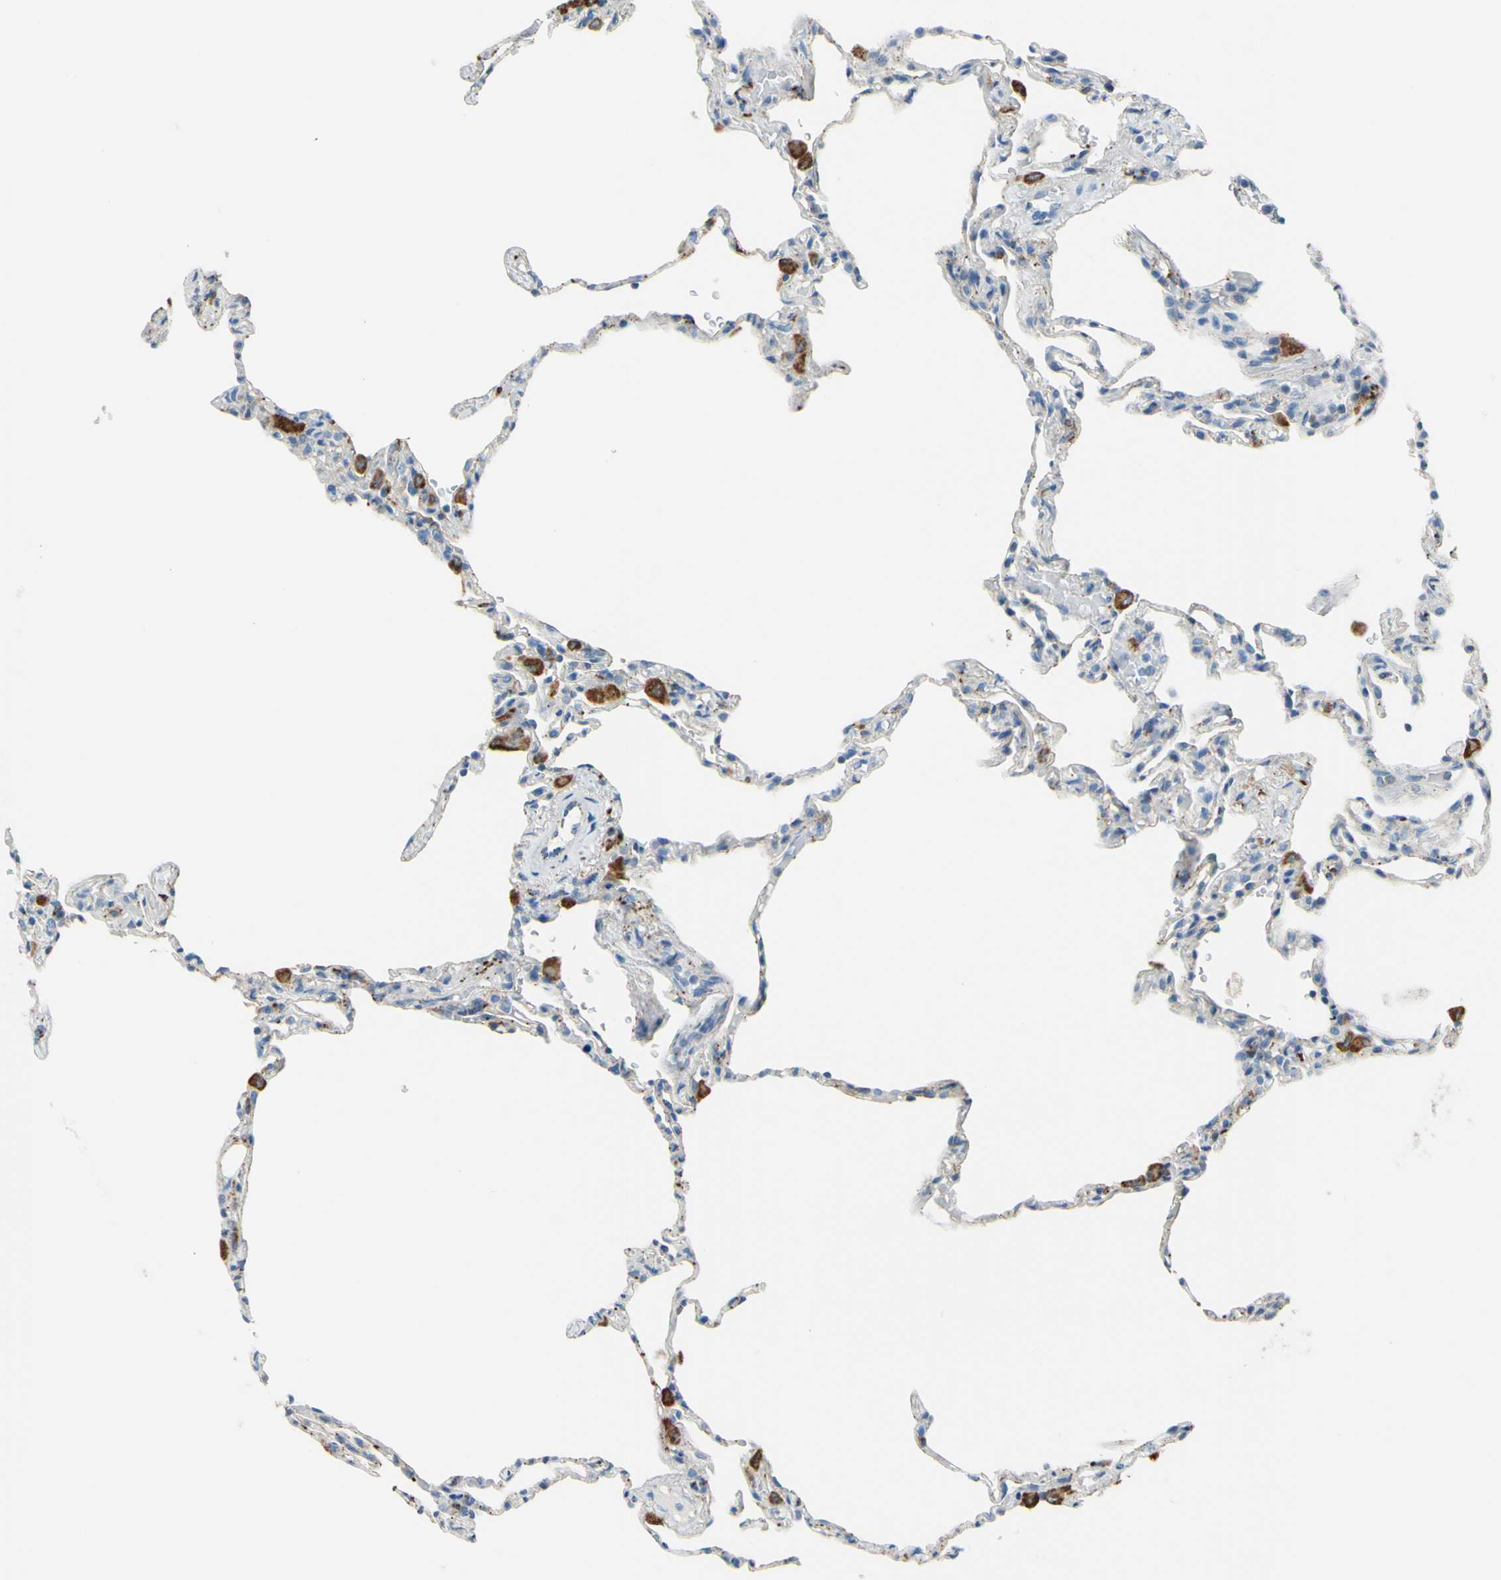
{"staining": {"intensity": "weak", "quantity": "<25%", "location": "cytoplasmic/membranous"}, "tissue": "lung", "cell_type": "Alveolar cells", "image_type": "normal", "snomed": [{"axis": "morphology", "description": "Normal tissue, NOS"}, {"axis": "topography", "description": "Lung"}], "caption": "Human lung stained for a protein using immunohistochemistry displays no expression in alveolar cells.", "gene": "CTSD", "patient": {"sex": "male", "age": 59}}